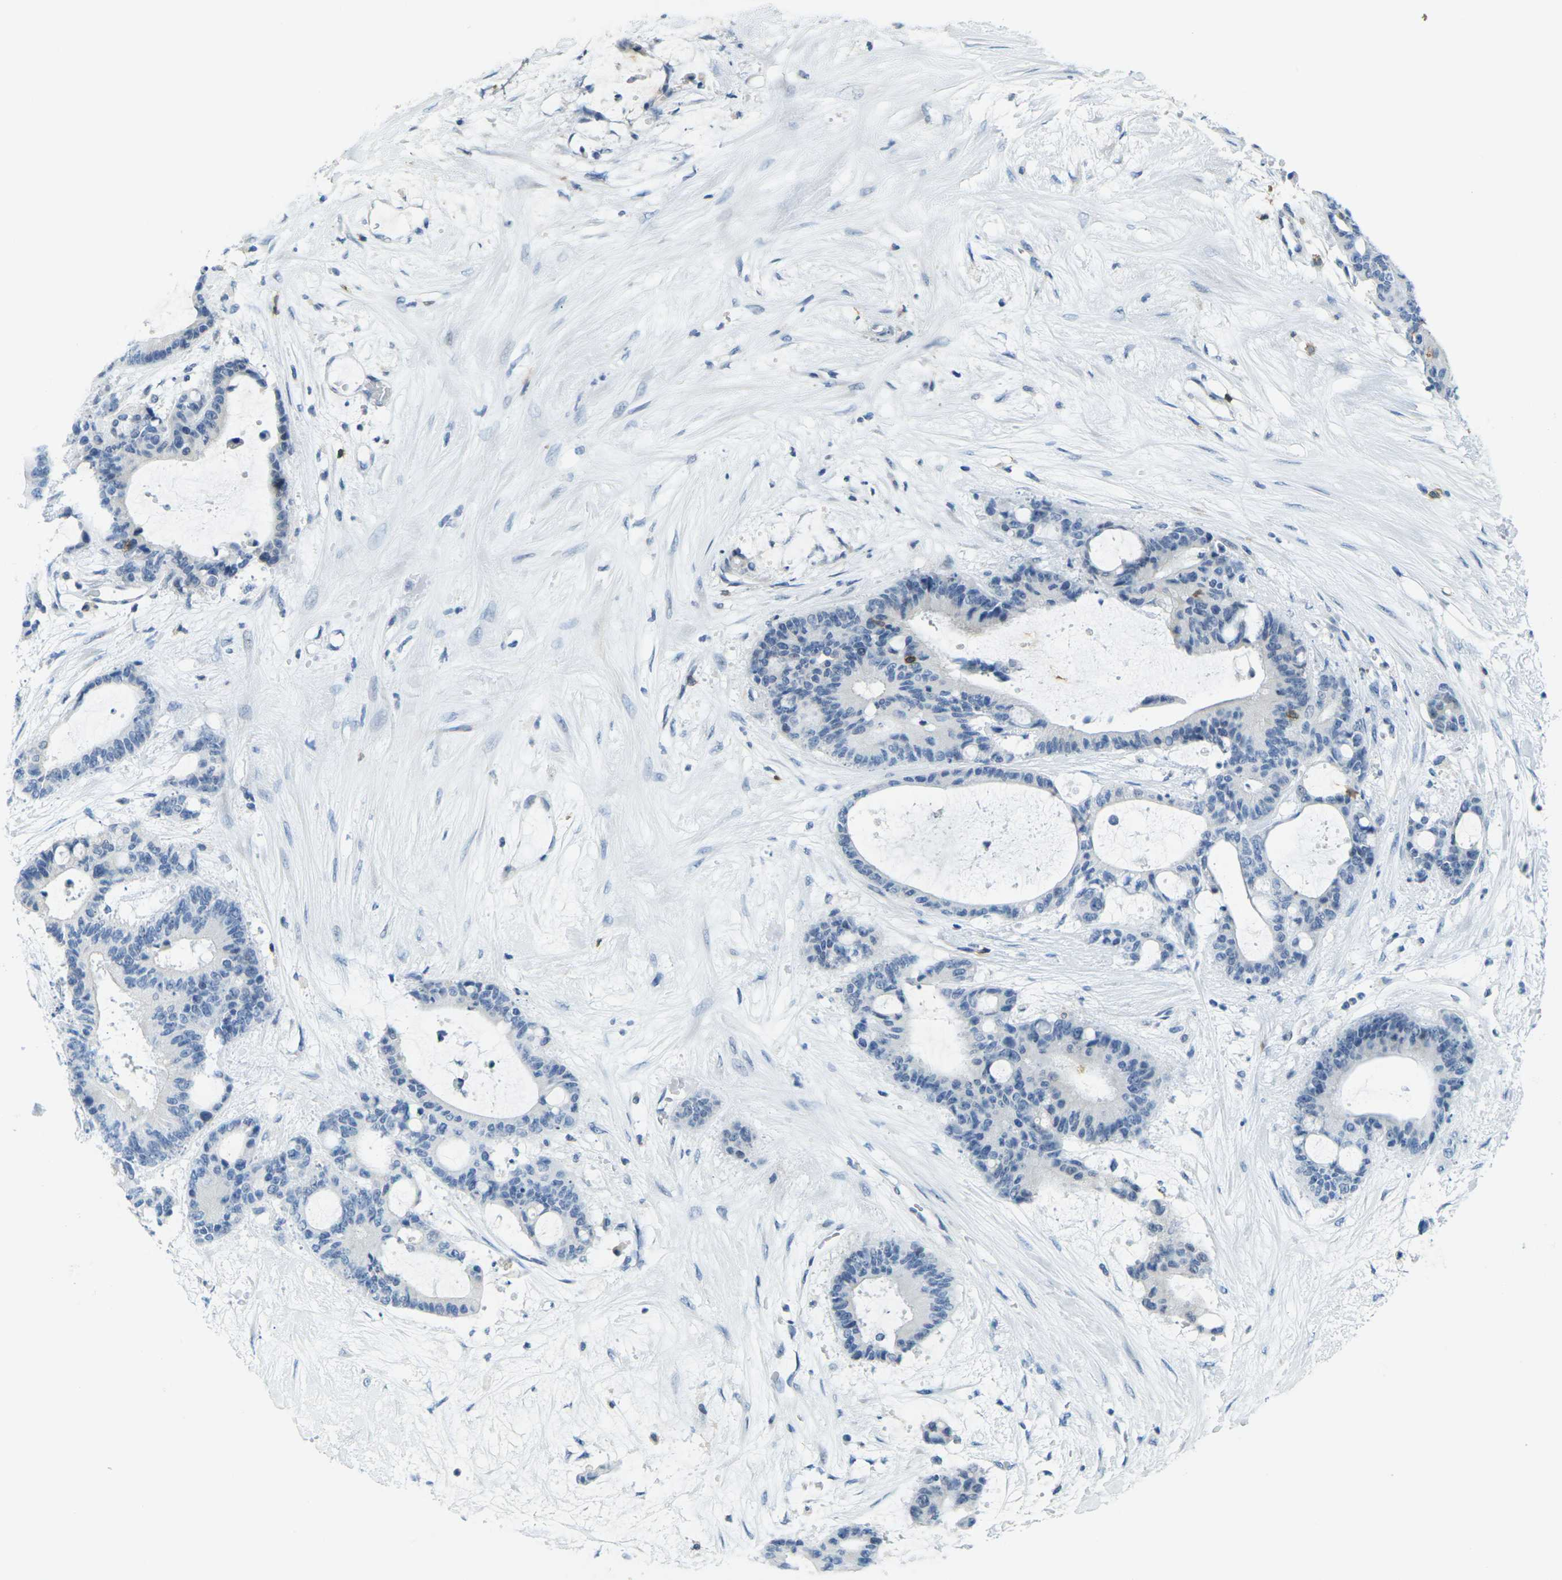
{"staining": {"intensity": "negative", "quantity": "none", "location": "none"}, "tissue": "liver cancer", "cell_type": "Tumor cells", "image_type": "cancer", "snomed": [{"axis": "morphology", "description": "Cholangiocarcinoma"}, {"axis": "topography", "description": "Liver"}], "caption": "Cholangiocarcinoma (liver) stained for a protein using IHC reveals no expression tumor cells.", "gene": "CD3D", "patient": {"sex": "female", "age": 73}}